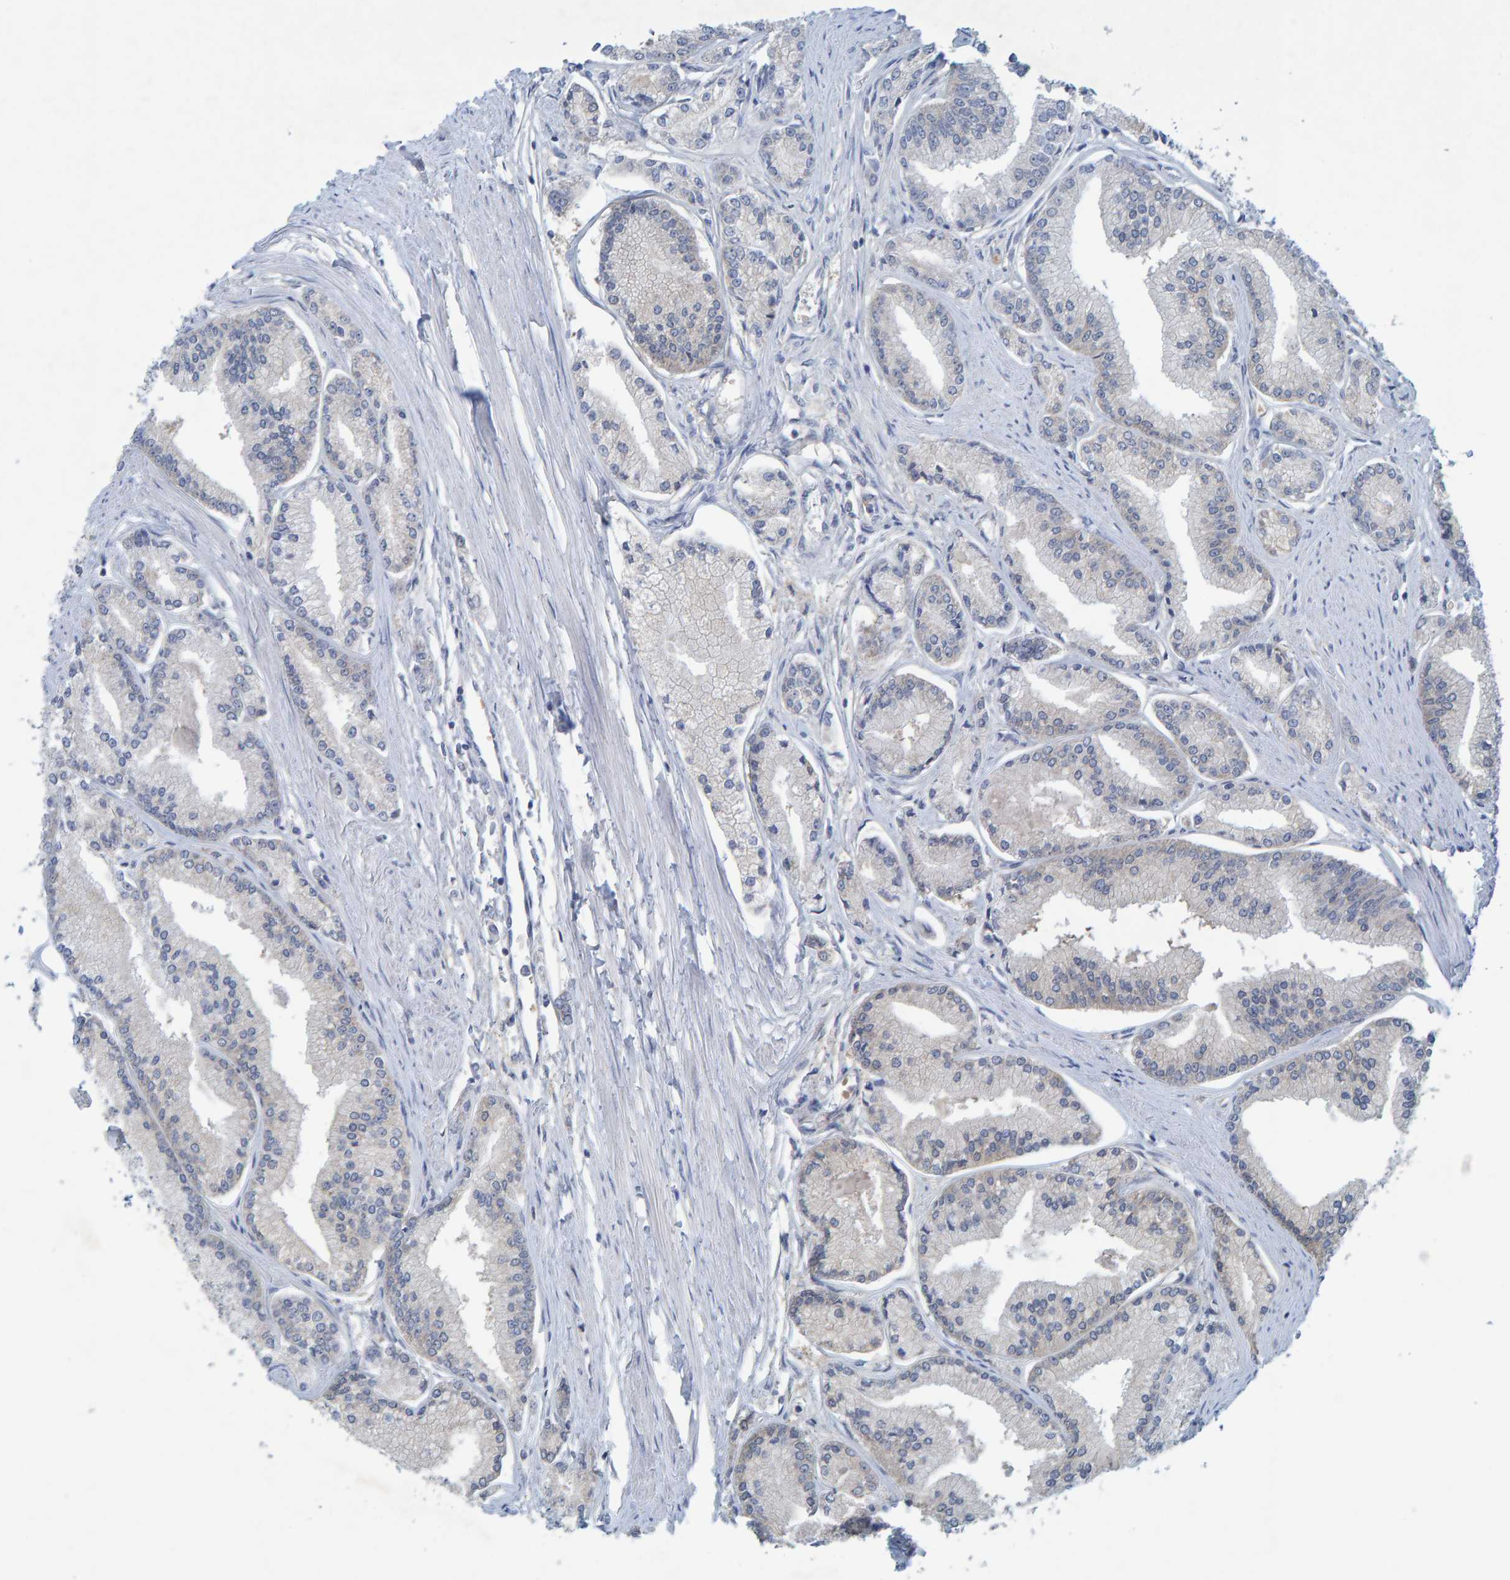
{"staining": {"intensity": "negative", "quantity": "none", "location": "none"}, "tissue": "prostate cancer", "cell_type": "Tumor cells", "image_type": "cancer", "snomed": [{"axis": "morphology", "description": "Adenocarcinoma, Low grade"}, {"axis": "topography", "description": "Prostate"}], "caption": "This is a image of IHC staining of prostate low-grade adenocarcinoma, which shows no staining in tumor cells.", "gene": "ALAD", "patient": {"sex": "male", "age": 52}}